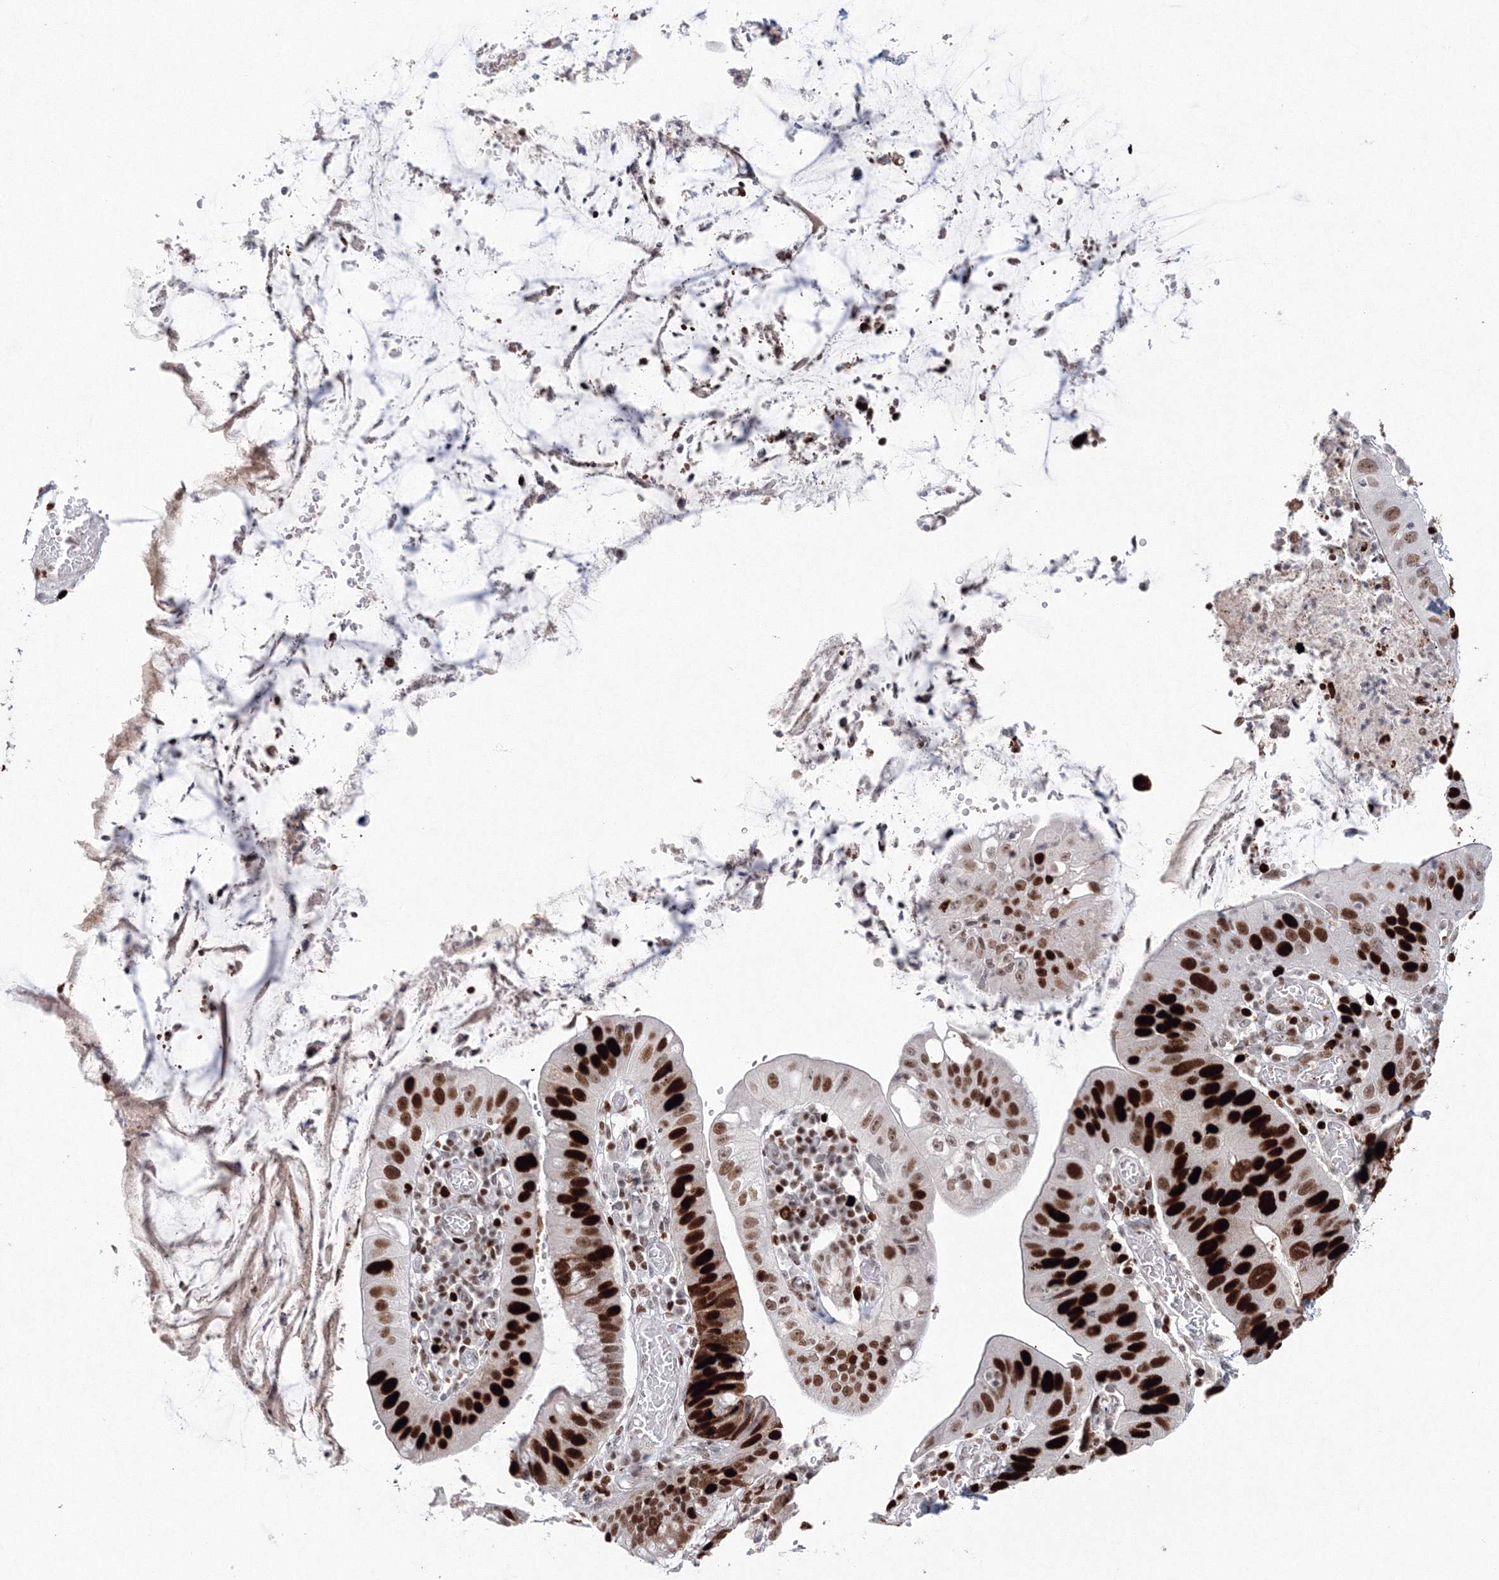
{"staining": {"intensity": "strong", "quantity": ">75%", "location": "nuclear"}, "tissue": "stomach cancer", "cell_type": "Tumor cells", "image_type": "cancer", "snomed": [{"axis": "morphology", "description": "Adenocarcinoma, NOS"}, {"axis": "topography", "description": "Stomach"}], "caption": "A high amount of strong nuclear staining is appreciated in approximately >75% of tumor cells in stomach cancer tissue.", "gene": "LIG1", "patient": {"sex": "male", "age": 59}}